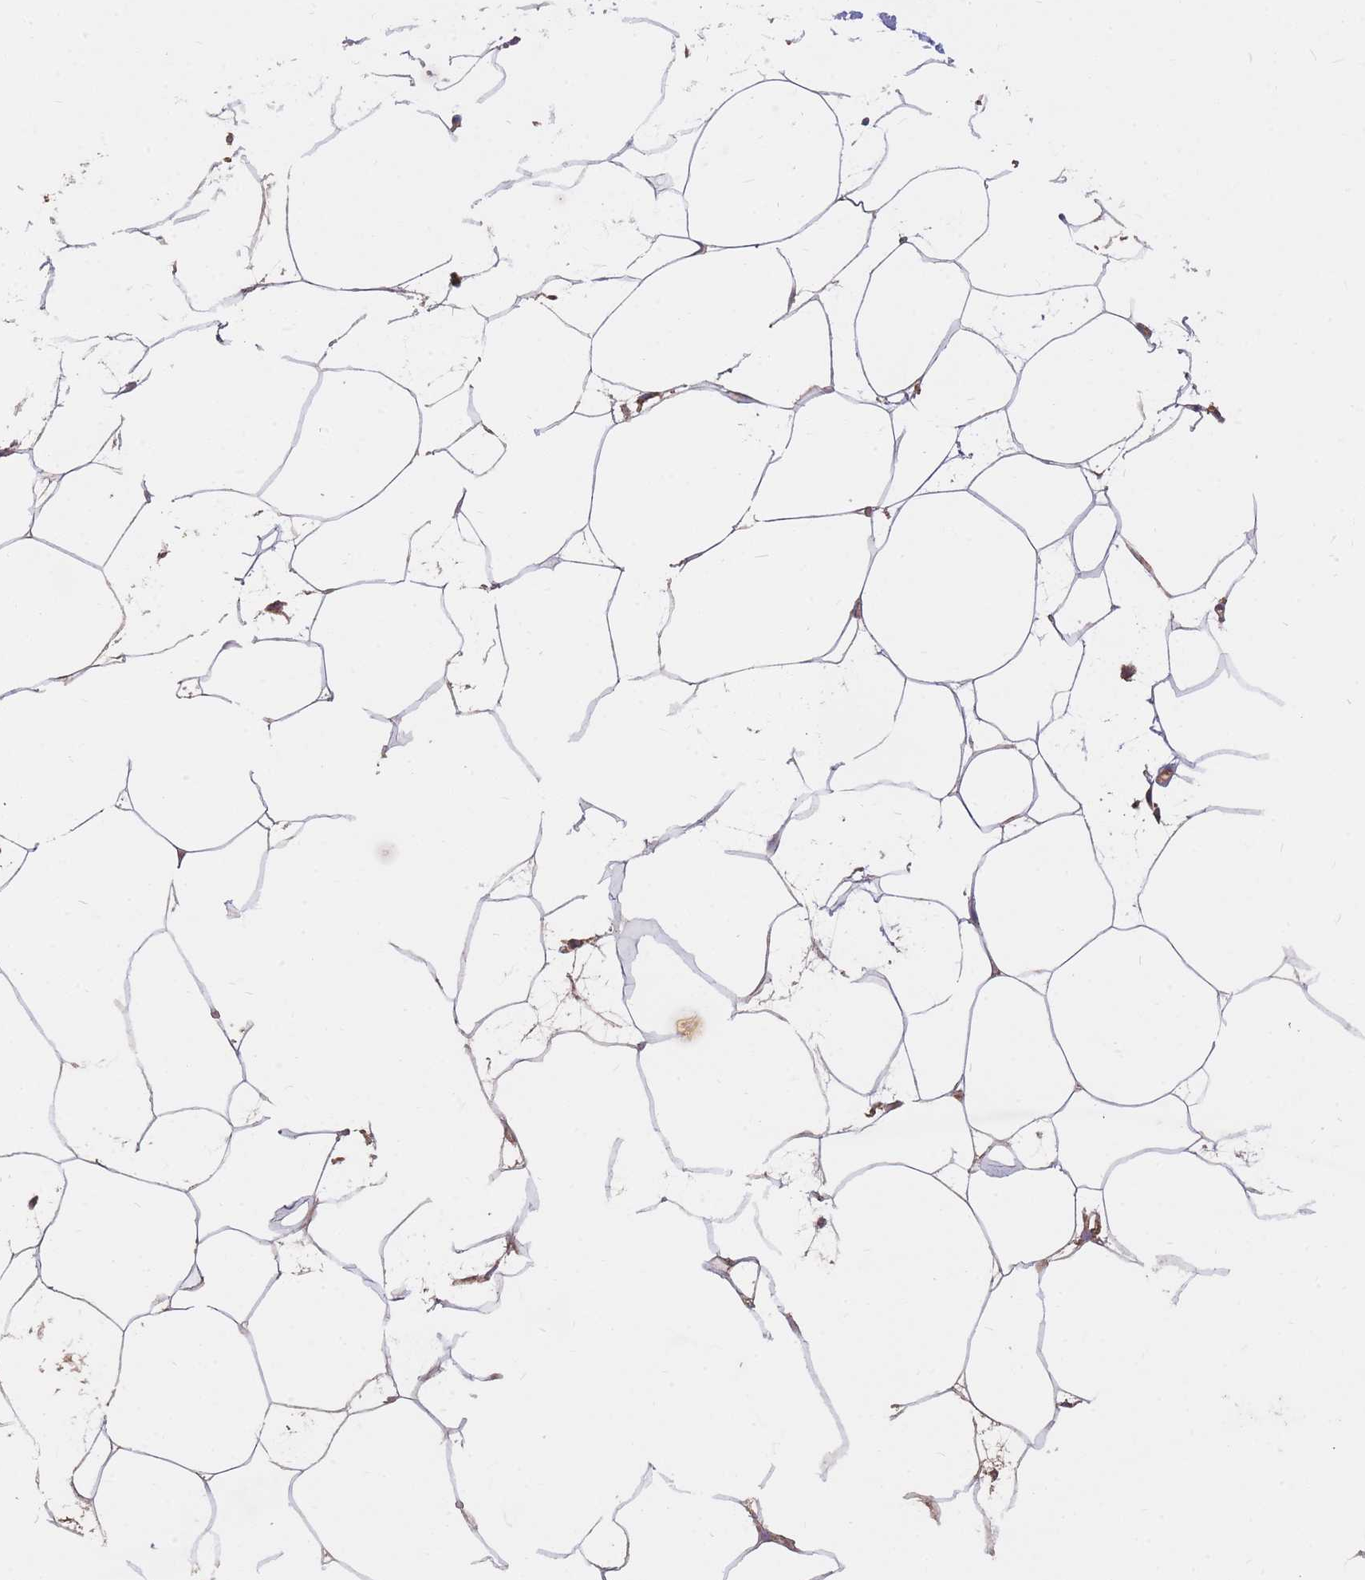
{"staining": {"intensity": "moderate", "quantity": "<25%", "location": "cytoplasmic/membranous"}, "tissue": "adipose tissue", "cell_type": "Adipocytes", "image_type": "normal", "snomed": [{"axis": "morphology", "description": "Normal tissue, NOS"}, {"axis": "topography", "description": "Adipose tissue"}], "caption": "A histopathology image showing moderate cytoplasmic/membranous positivity in about <25% of adipocytes in benign adipose tissue, as visualized by brown immunohistochemical staining.", "gene": "PTPMT1", "patient": {"sex": "female", "age": 37}}